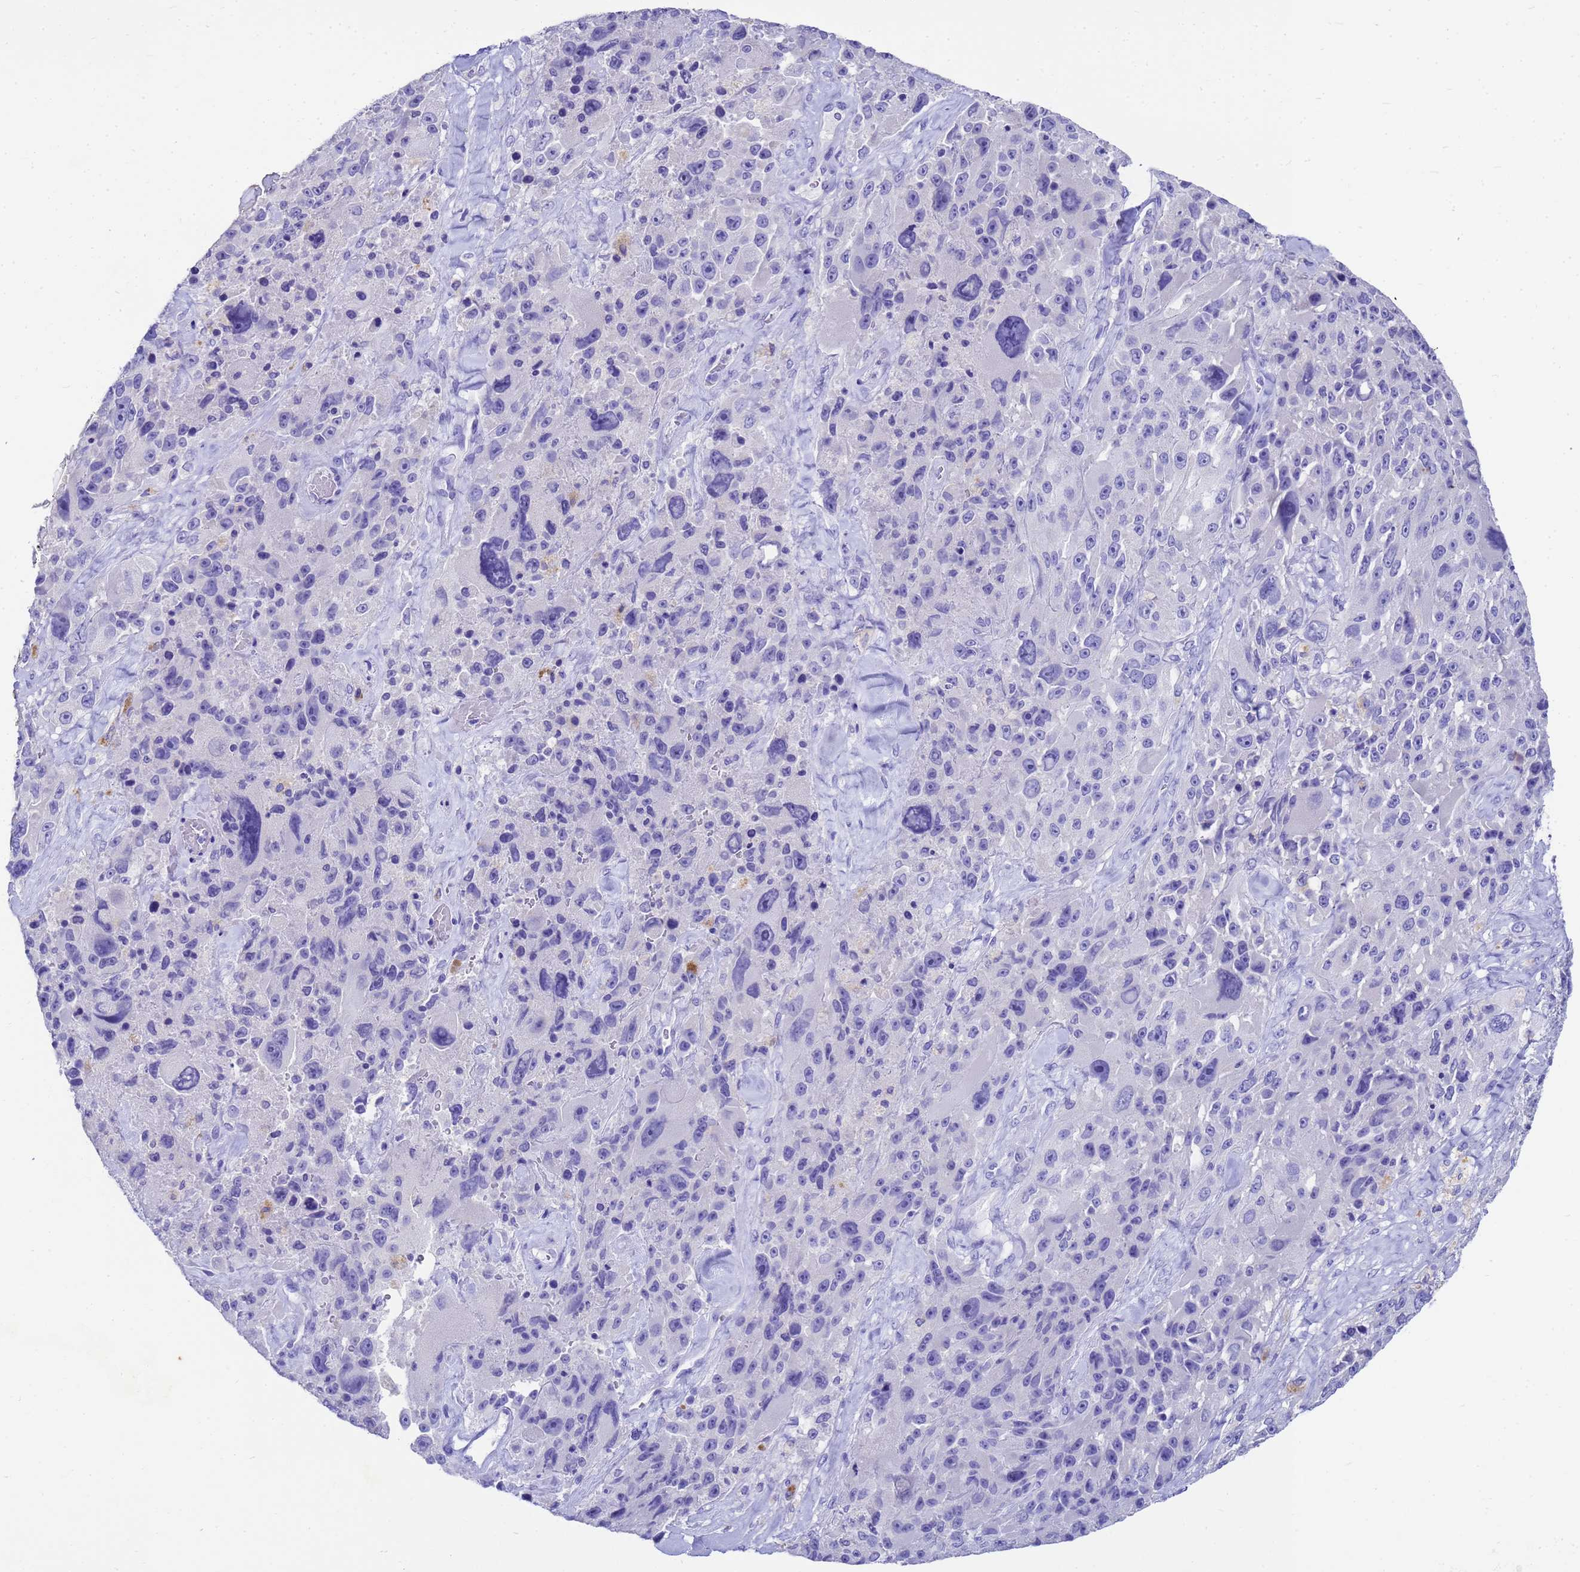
{"staining": {"intensity": "negative", "quantity": "none", "location": "none"}, "tissue": "melanoma", "cell_type": "Tumor cells", "image_type": "cancer", "snomed": [{"axis": "morphology", "description": "Malignant melanoma, Metastatic site"}, {"axis": "topography", "description": "Lymph node"}], "caption": "Protein analysis of melanoma reveals no significant expression in tumor cells.", "gene": "MS4A13", "patient": {"sex": "male", "age": 62}}